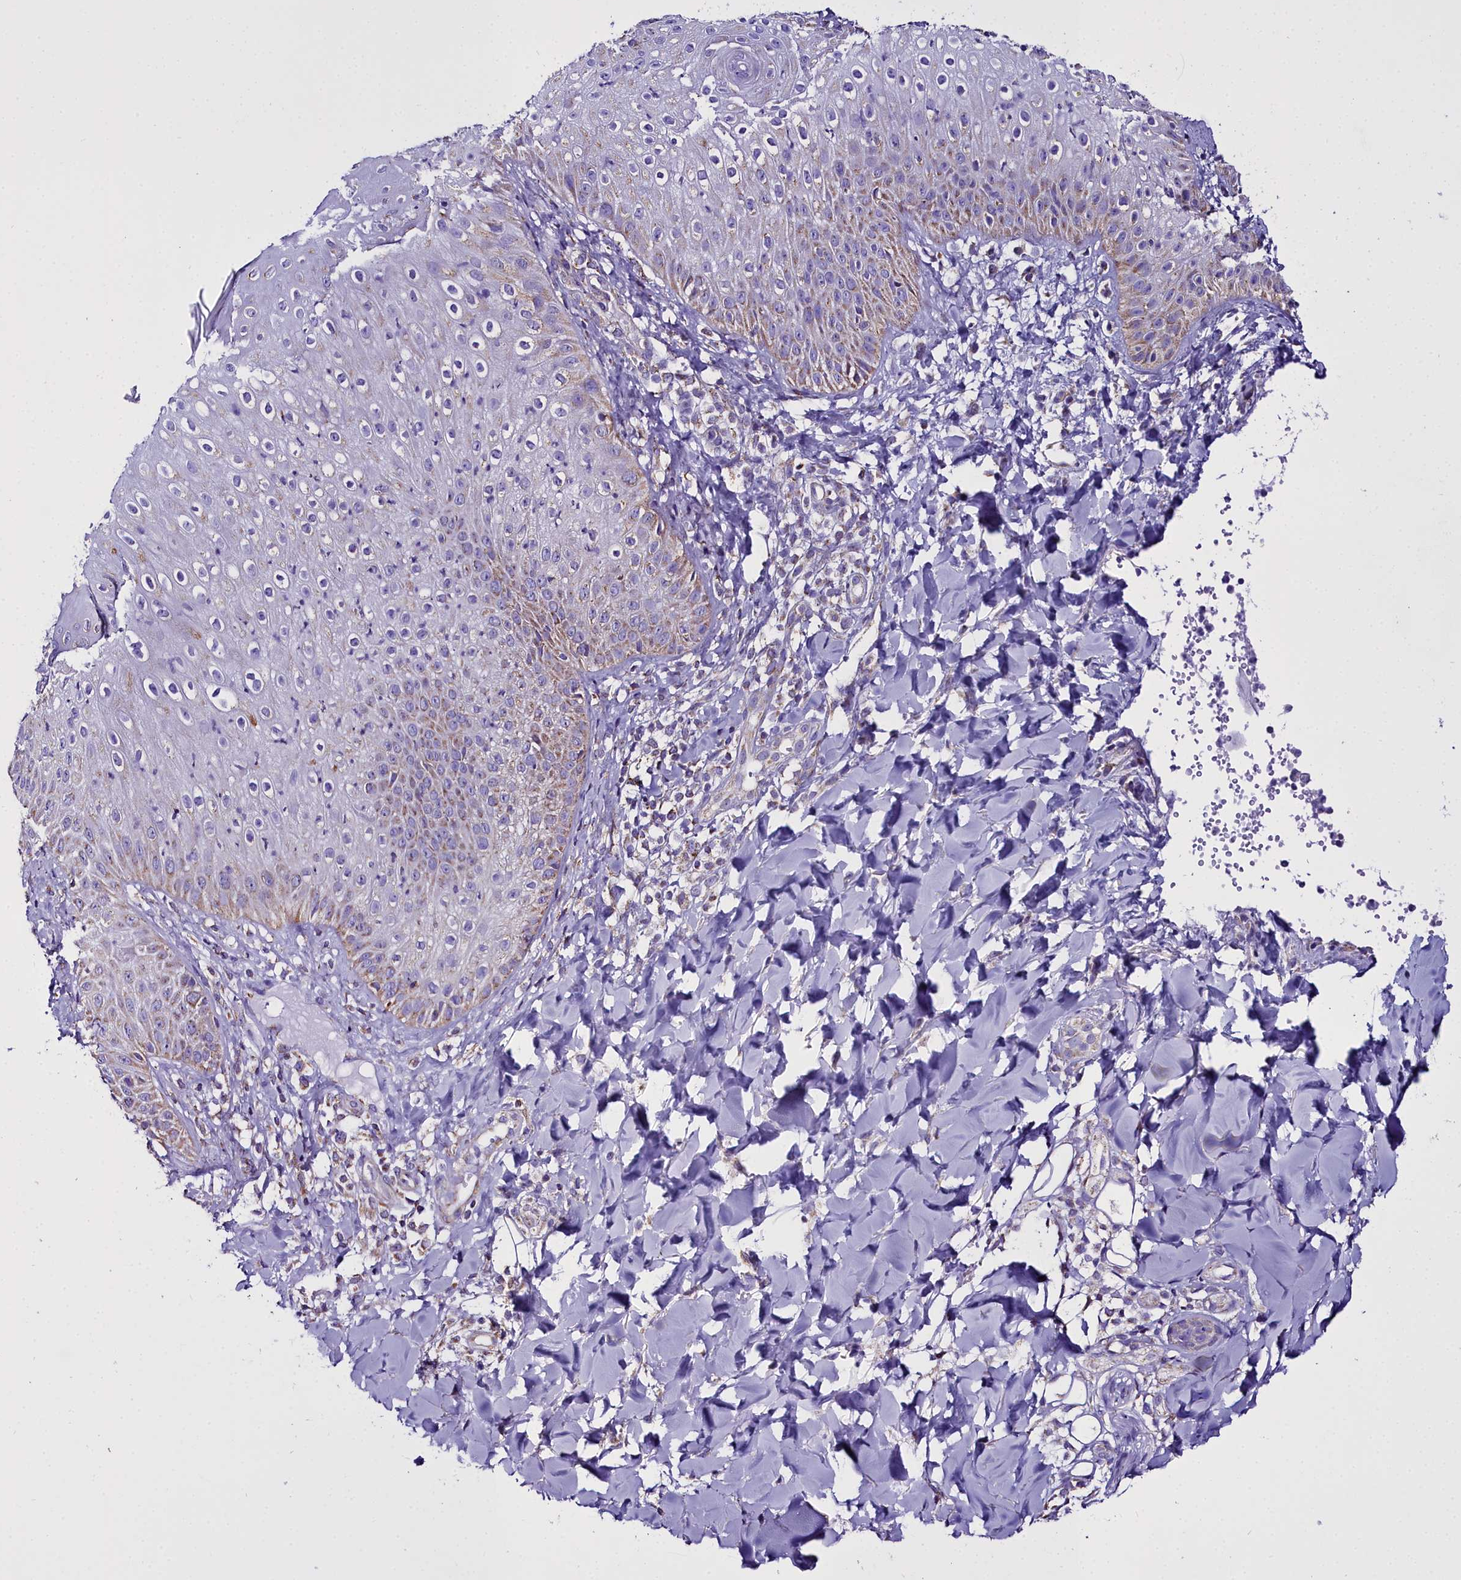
{"staining": {"intensity": "moderate", "quantity": ">75%", "location": "cytoplasmic/membranous"}, "tissue": "skin", "cell_type": "Epidermal cells", "image_type": "normal", "snomed": [{"axis": "morphology", "description": "Normal tissue, NOS"}, {"axis": "morphology", "description": "Inflammation, NOS"}, {"axis": "topography", "description": "Soft tissue"}, {"axis": "topography", "description": "Anal"}], "caption": "Immunohistochemistry (IHC) histopathology image of normal human skin stained for a protein (brown), which exhibits medium levels of moderate cytoplasmic/membranous expression in about >75% of epidermal cells.", "gene": "WDFY3", "patient": {"sex": "female", "age": 15}}